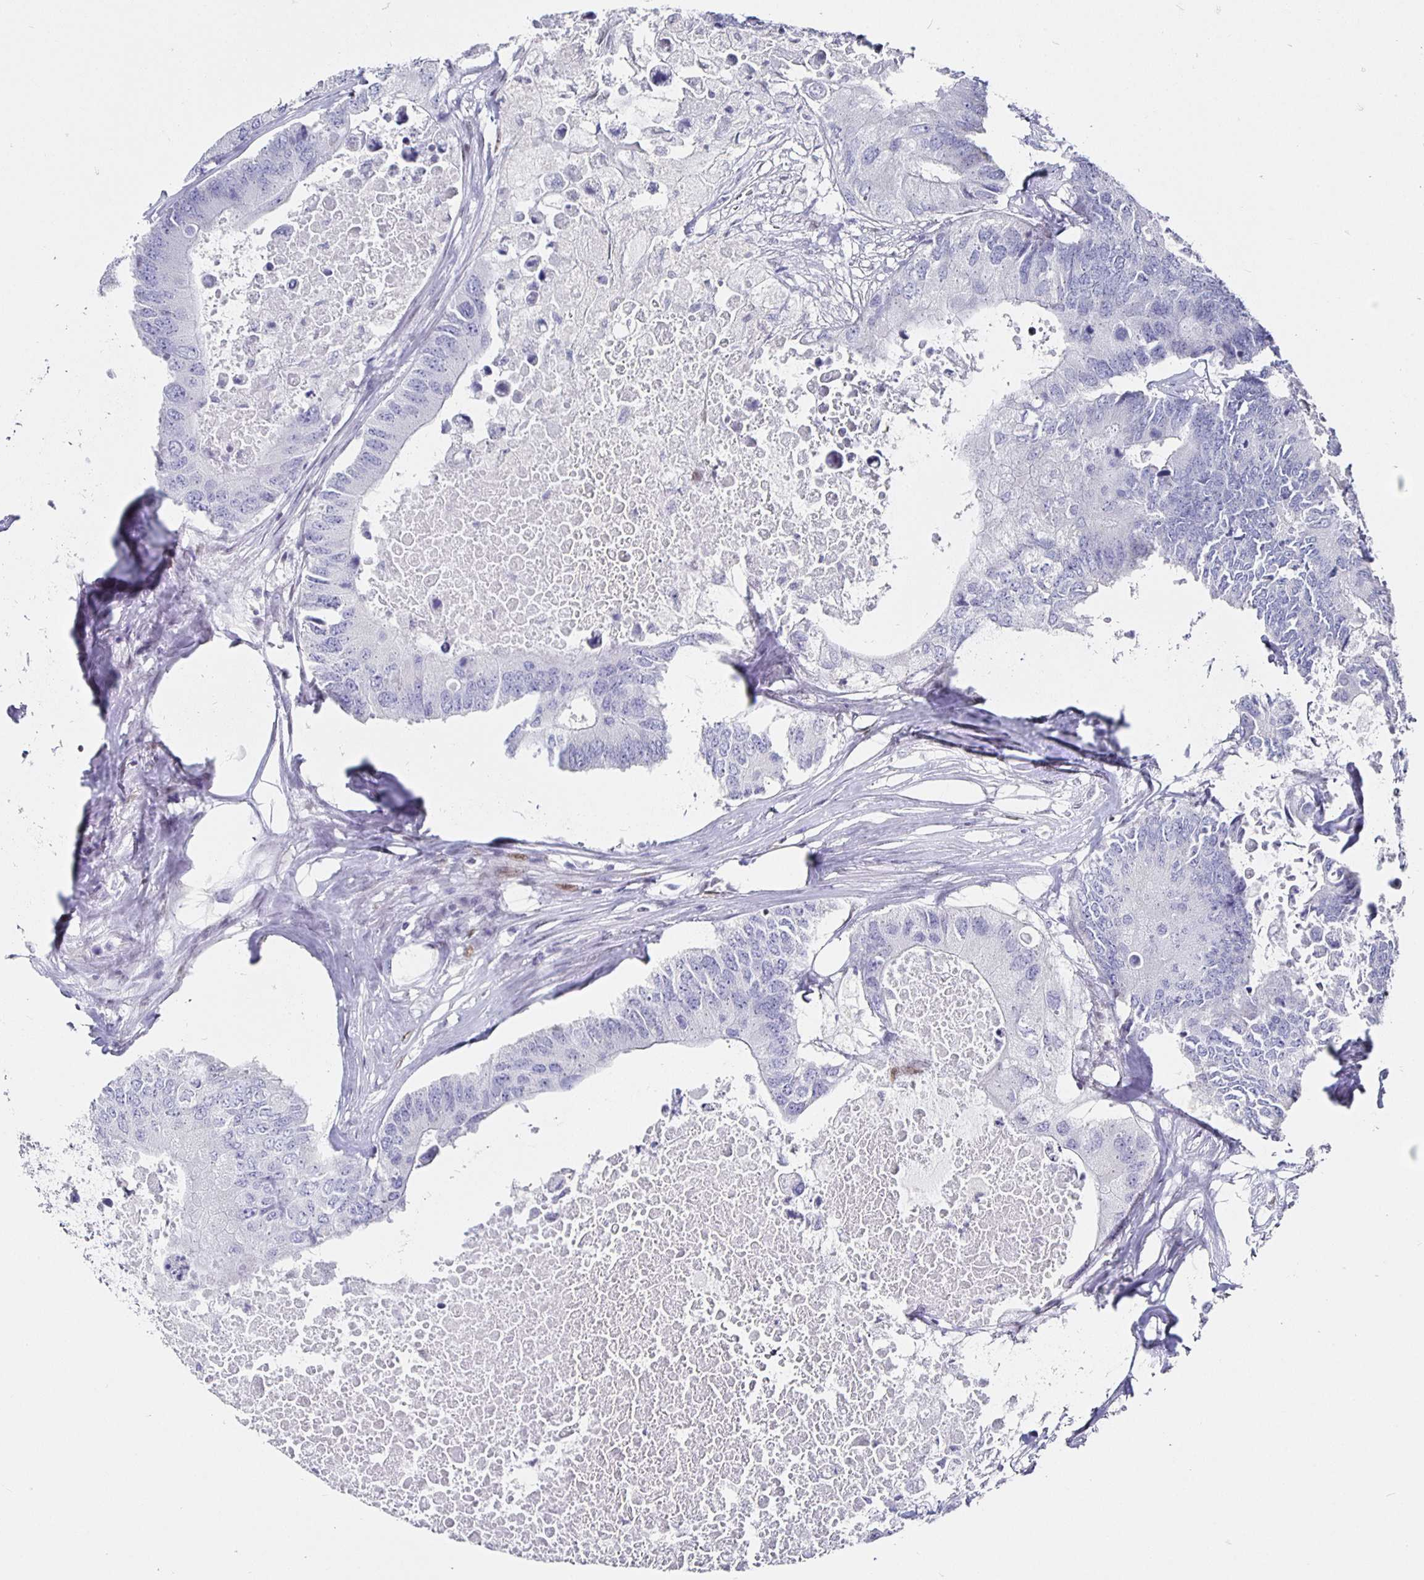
{"staining": {"intensity": "negative", "quantity": "none", "location": "none"}, "tissue": "colorectal cancer", "cell_type": "Tumor cells", "image_type": "cancer", "snomed": [{"axis": "morphology", "description": "Adenocarcinoma, NOS"}, {"axis": "topography", "description": "Colon"}], "caption": "Human colorectal cancer stained for a protein using immunohistochemistry (IHC) reveals no positivity in tumor cells.", "gene": "RUNX2", "patient": {"sex": "male", "age": 71}}